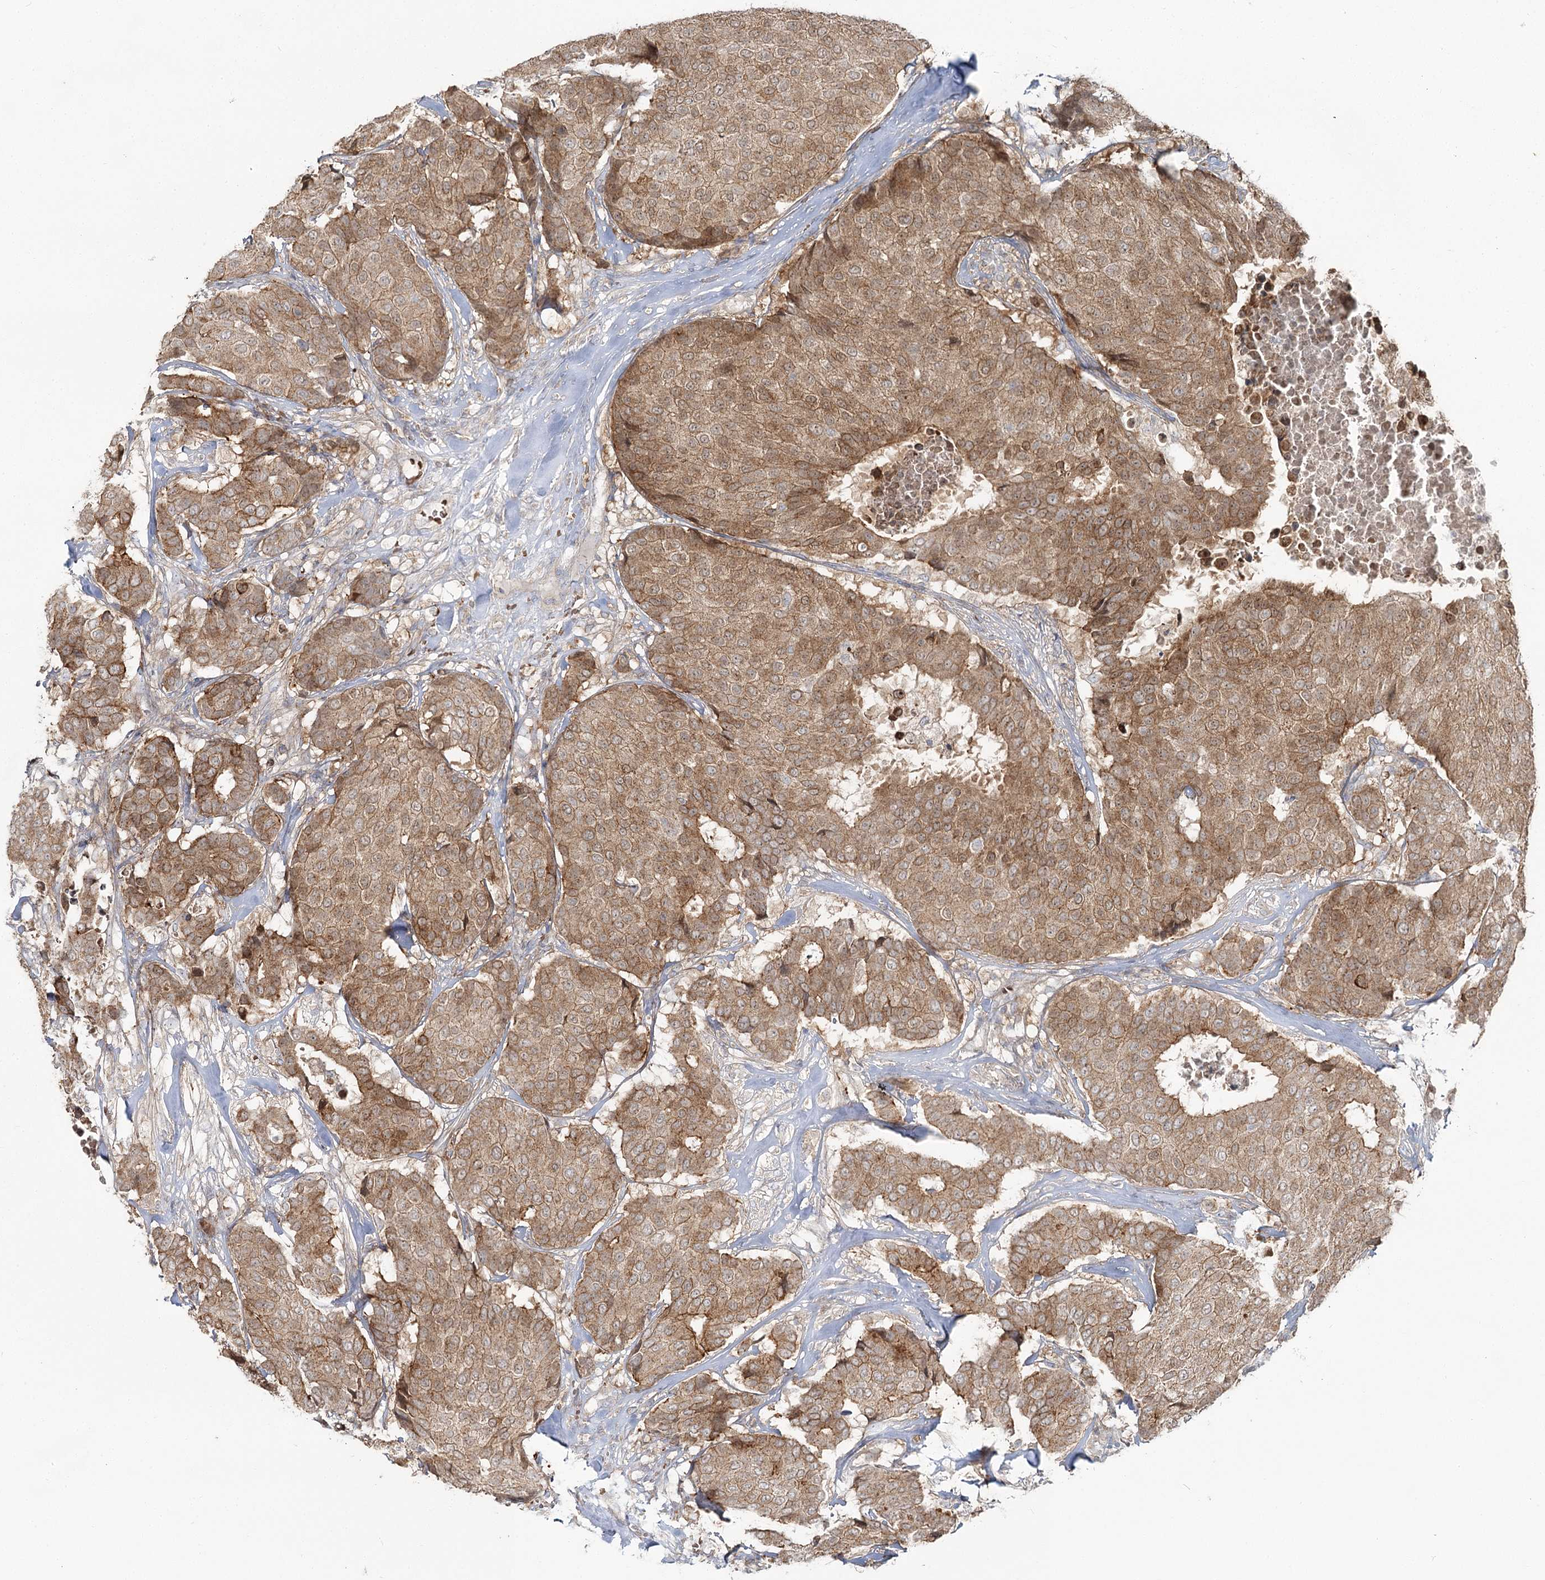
{"staining": {"intensity": "moderate", "quantity": ">75%", "location": "cytoplasmic/membranous"}, "tissue": "breast cancer", "cell_type": "Tumor cells", "image_type": "cancer", "snomed": [{"axis": "morphology", "description": "Duct carcinoma"}, {"axis": "topography", "description": "Breast"}], "caption": "Human breast infiltrating ductal carcinoma stained with a protein marker displays moderate staining in tumor cells.", "gene": "PCBD2", "patient": {"sex": "female", "age": 75}}